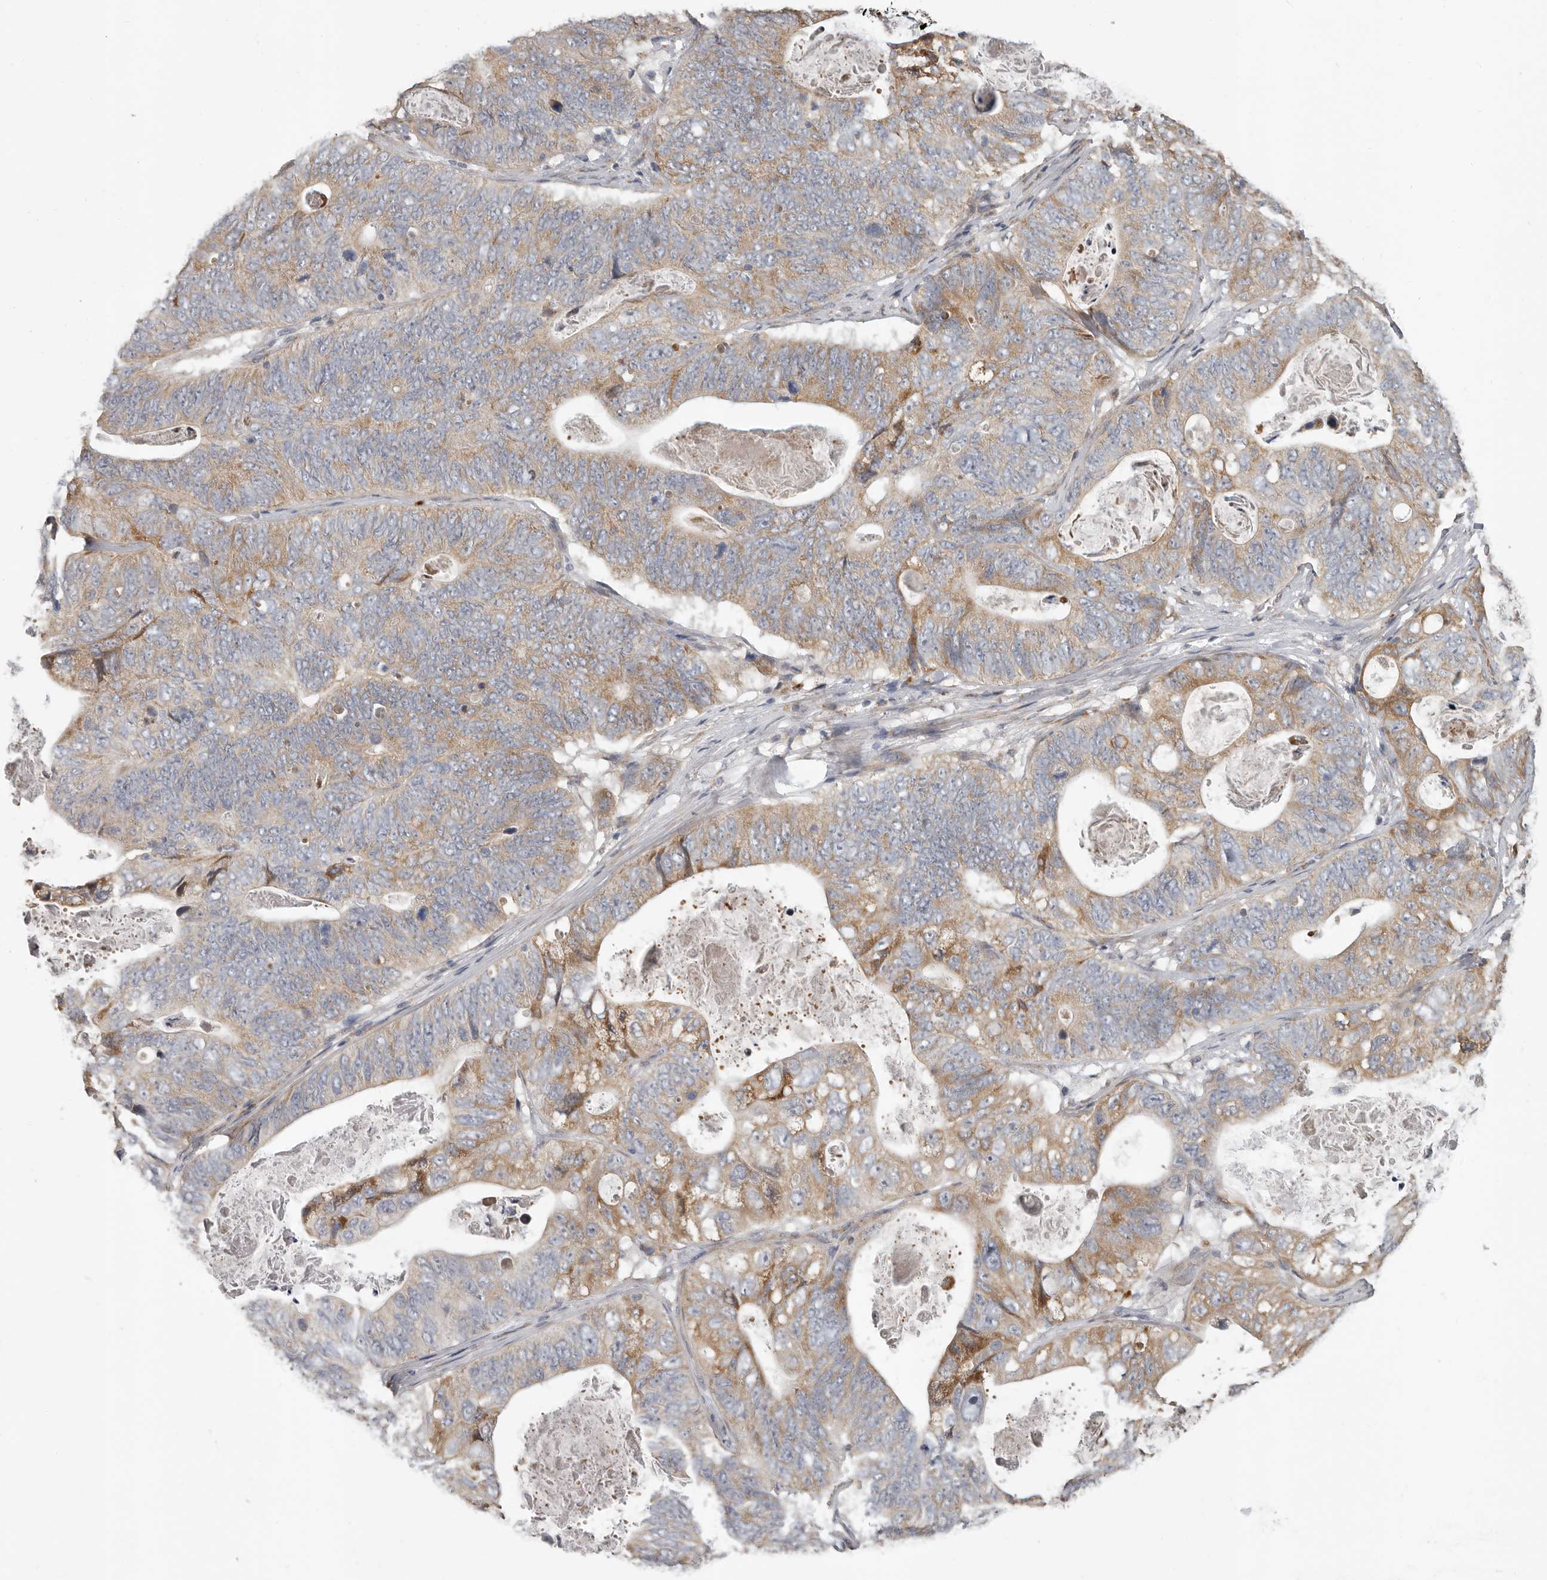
{"staining": {"intensity": "moderate", "quantity": ">75%", "location": "cytoplasmic/membranous"}, "tissue": "stomach cancer", "cell_type": "Tumor cells", "image_type": "cancer", "snomed": [{"axis": "morphology", "description": "Normal tissue, NOS"}, {"axis": "morphology", "description": "Adenocarcinoma, NOS"}, {"axis": "topography", "description": "Stomach"}], "caption": "A high-resolution micrograph shows IHC staining of stomach cancer, which shows moderate cytoplasmic/membranous staining in about >75% of tumor cells. Using DAB (3,3'-diaminobenzidine) (brown) and hematoxylin (blue) stains, captured at high magnification using brightfield microscopy.", "gene": "UNK", "patient": {"sex": "female", "age": 89}}